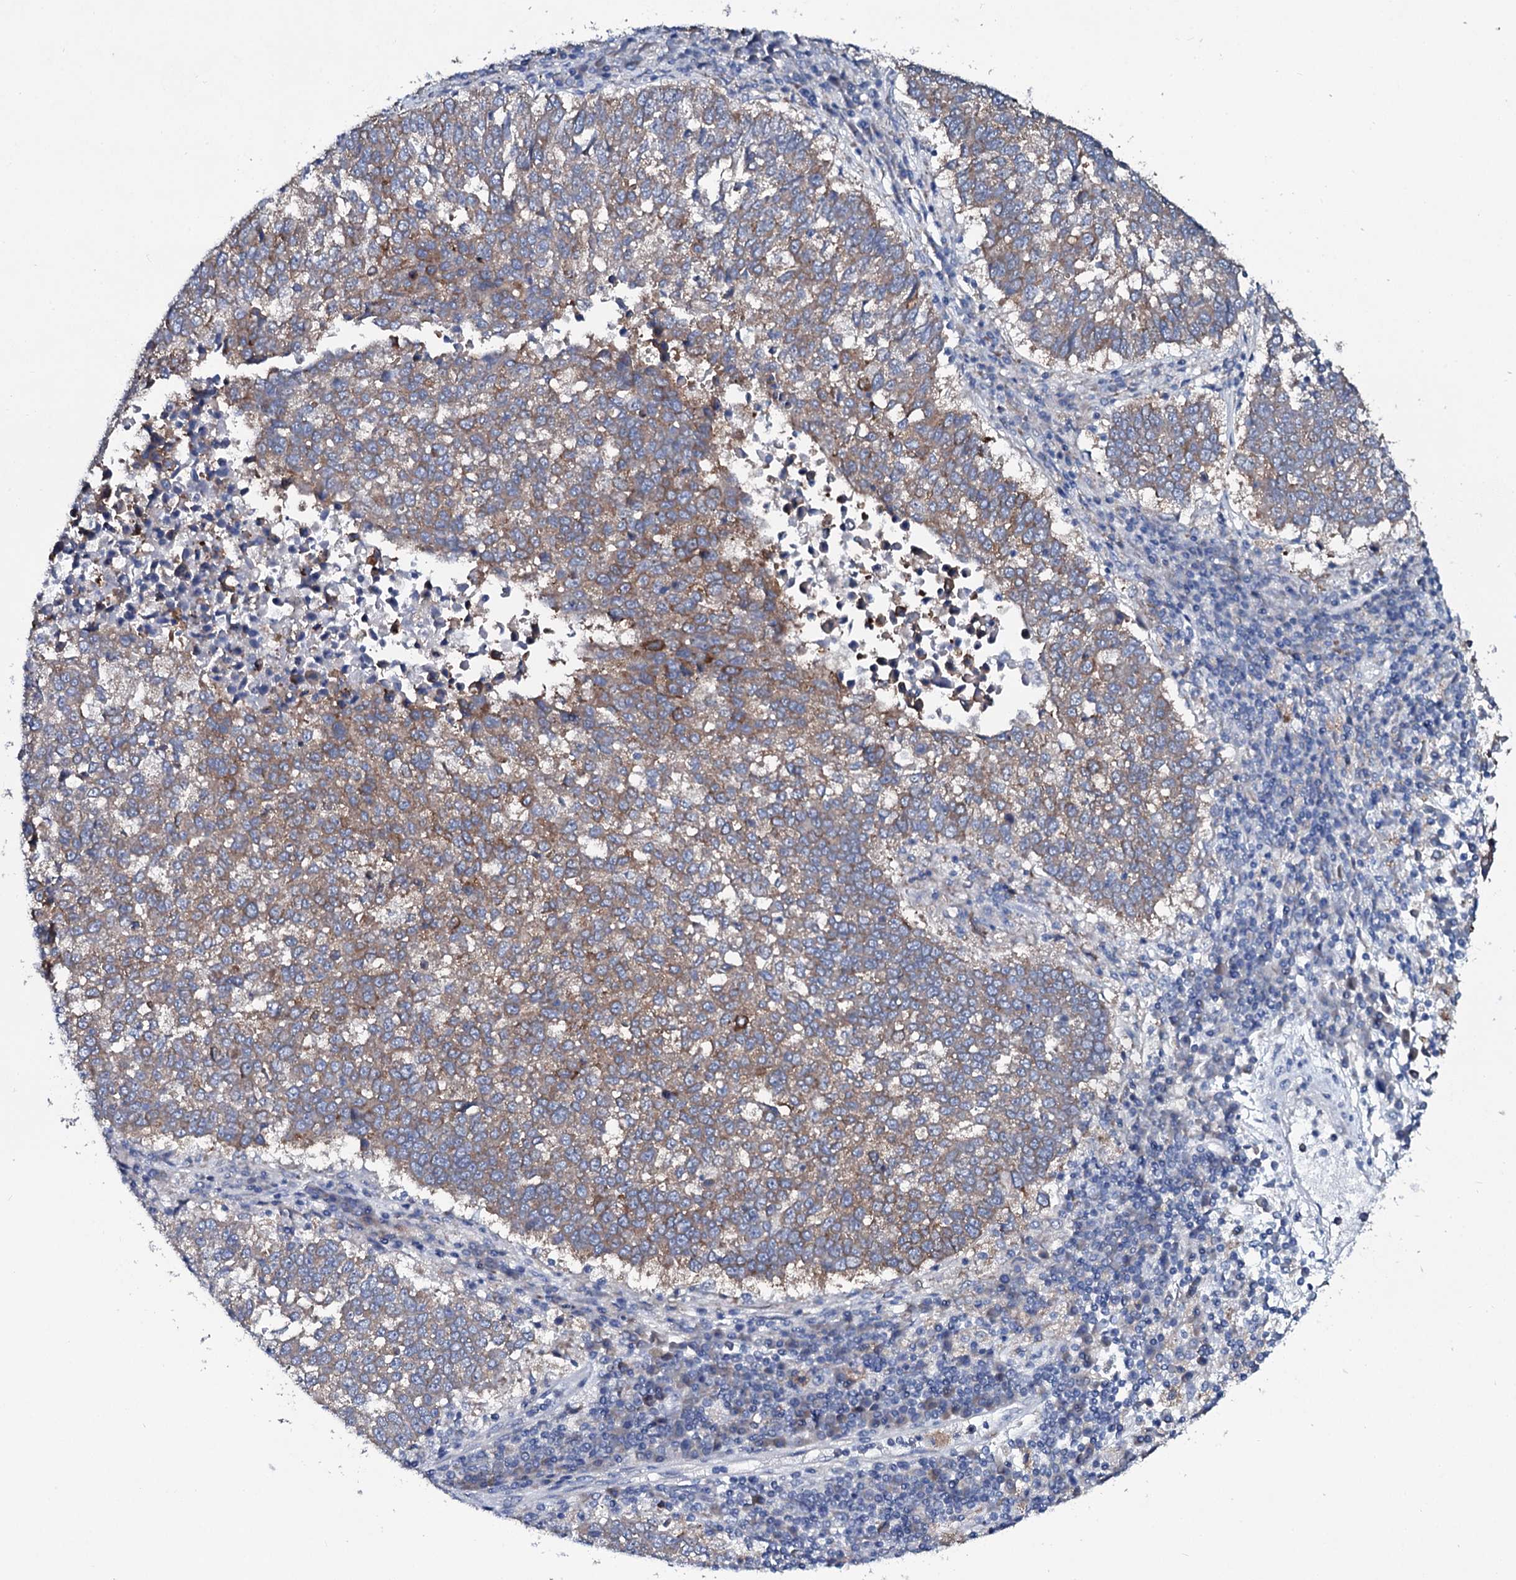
{"staining": {"intensity": "moderate", "quantity": ">75%", "location": "cytoplasmic/membranous"}, "tissue": "lung cancer", "cell_type": "Tumor cells", "image_type": "cancer", "snomed": [{"axis": "morphology", "description": "Squamous cell carcinoma, NOS"}, {"axis": "topography", "description": "Lung"}], "caption": "IHC of human lung cancer exhibits medium levels of moderate cytoplasmic/membranous staining in approximately >75% of tumor cells. The staining was performed using DAB (3,3'-diaminobenzidine), with brown indicating positive protein expression. Nuclei are stained blue with hematoxylin.", "gene": "TPGS2", "patient": {"sex": "male", "age": 73}}